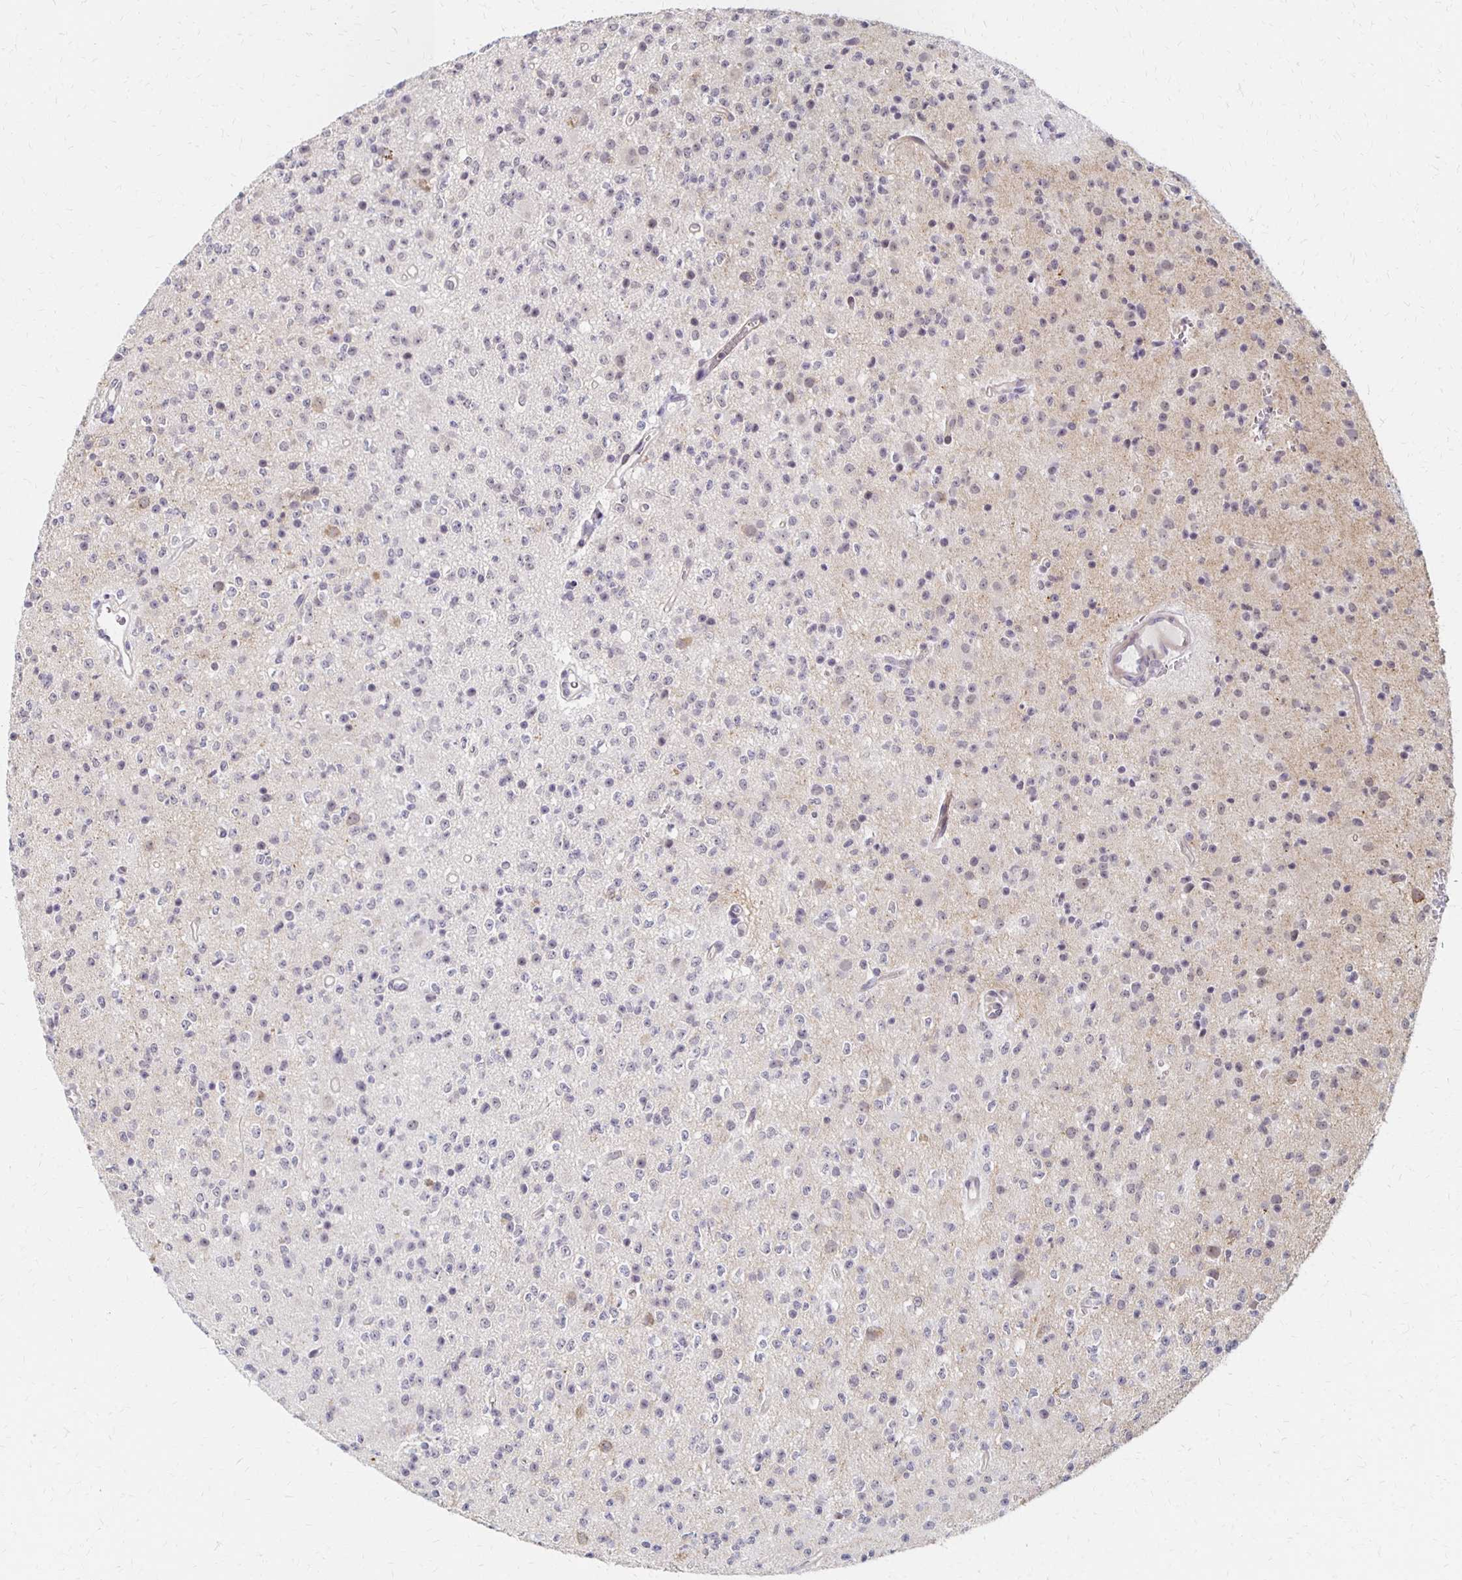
{"staining": {"intensity": "negative", "quantity": "none", "location": "none"}, "tissue": "glioma", "cell_type": "Tumor cells", "image_type": "cancer", "snomed": [{"axis": "morphology", "description": "Glioma, malignant, High grade"}, {"axis": "topography", "description": "Brain"}], "caption": "Glioma was stained to show a protein in brown. There is no significant expression in tumor cells. Brightfield microscopy of immunohistochemistry stained with DAB (3,3'-diaminobenzidine) (brown) and hematoxylin (blue), captured at high magnification.", "gene": "PRKCB", "patient": {"sex": "male", "age": 36}}